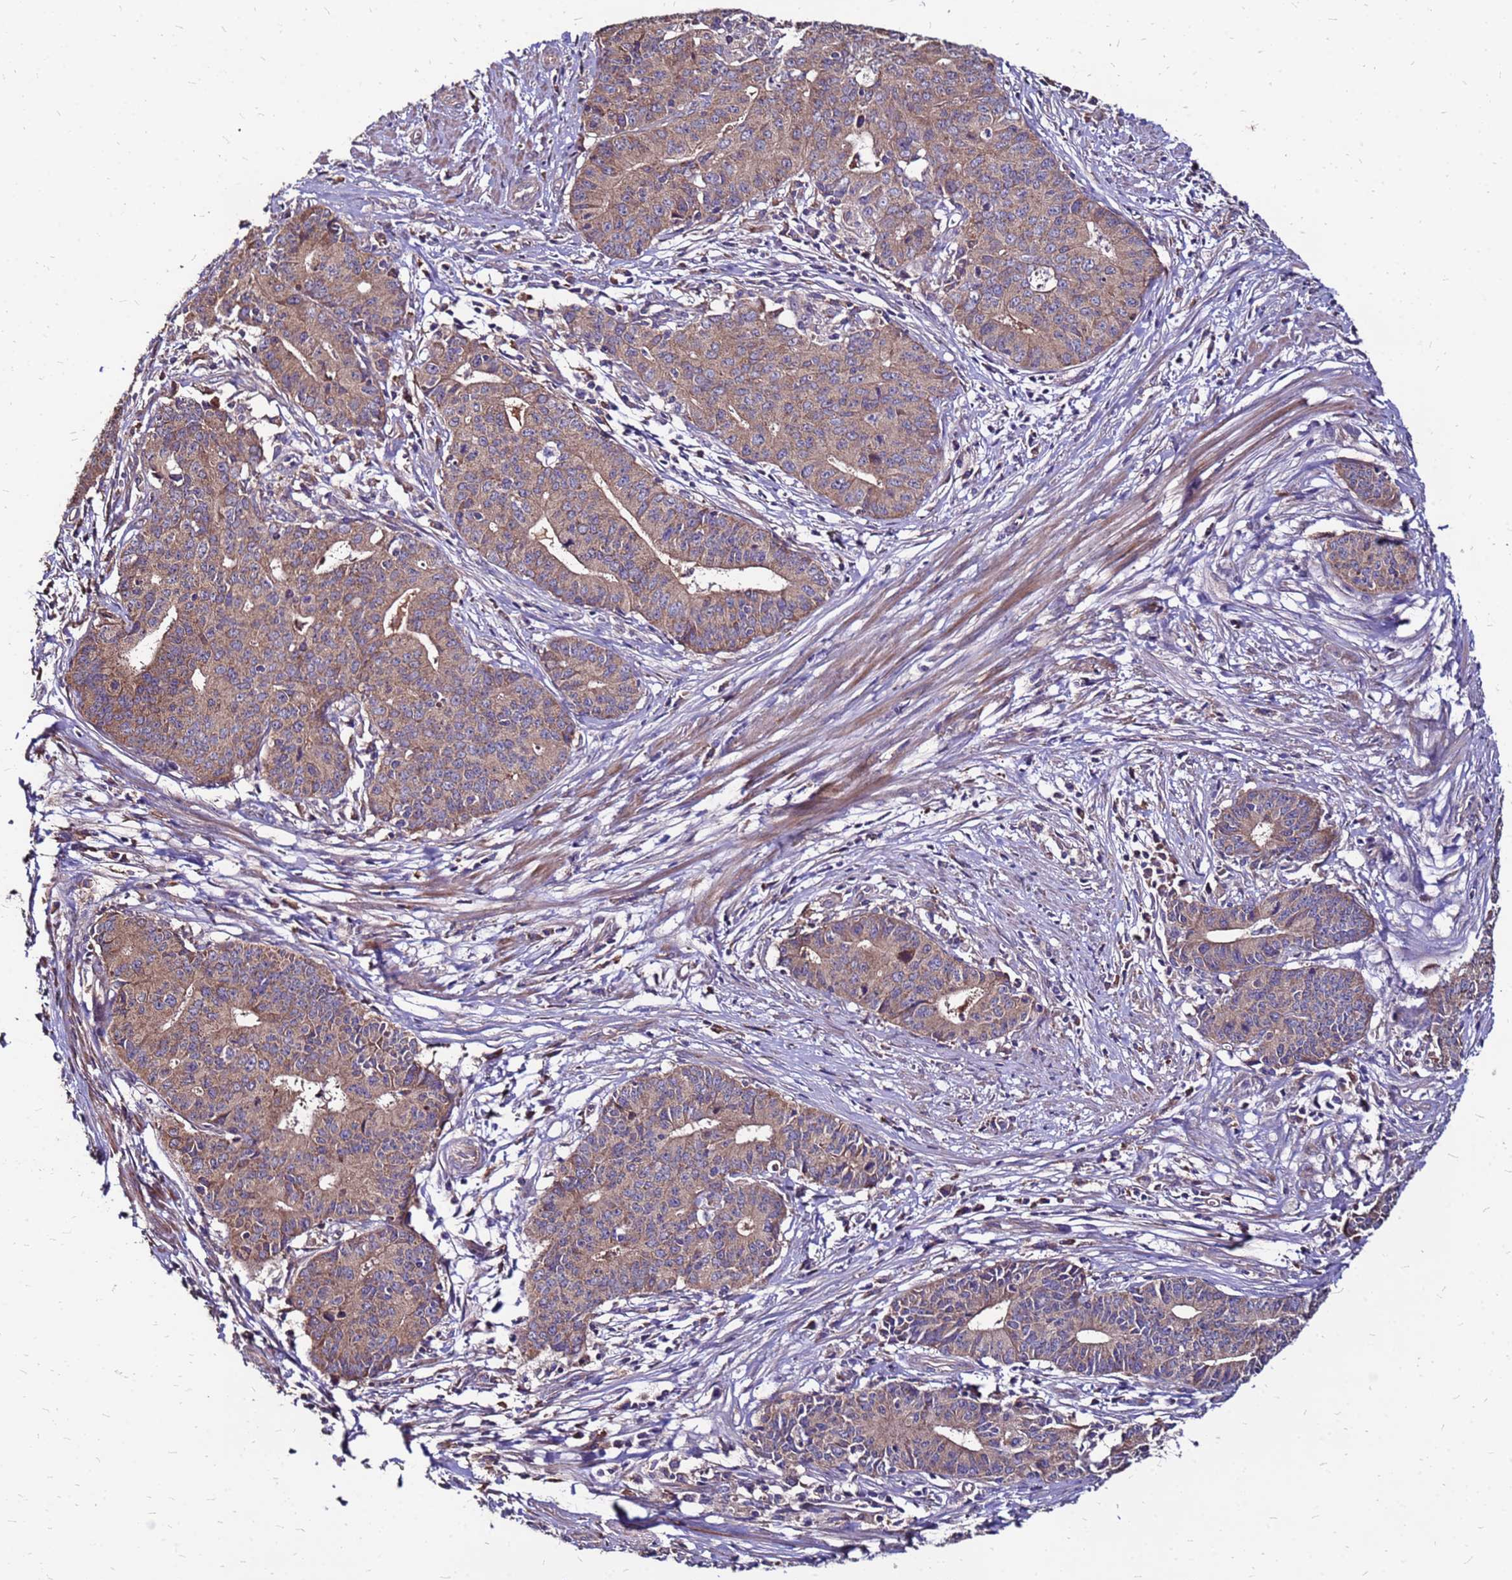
{"staining": {"intensity": "moderate", "quantity": ">75%", "location": "cytoplasmic/membranous"}, "tissue": "endometrial cancer", "cell_type": "Tumor cells", "image_type": "cancer", "snomed": [{"axis": "morphology", "description": "Adenocarcinoma, NOS"}, {"axis": "topography", "description": "Endometrium"}], "caption": "High-power microscopy captured an IHC image of endometrial cancer, revealing moderate cytoplasmic/membranous expression in about >75% of tumor cells. The protein of interest is shown in brown color, while the nuclei are stained blue.", "gene": "ARHGEF5", "patient": {"sex": "female", "age": 59}}